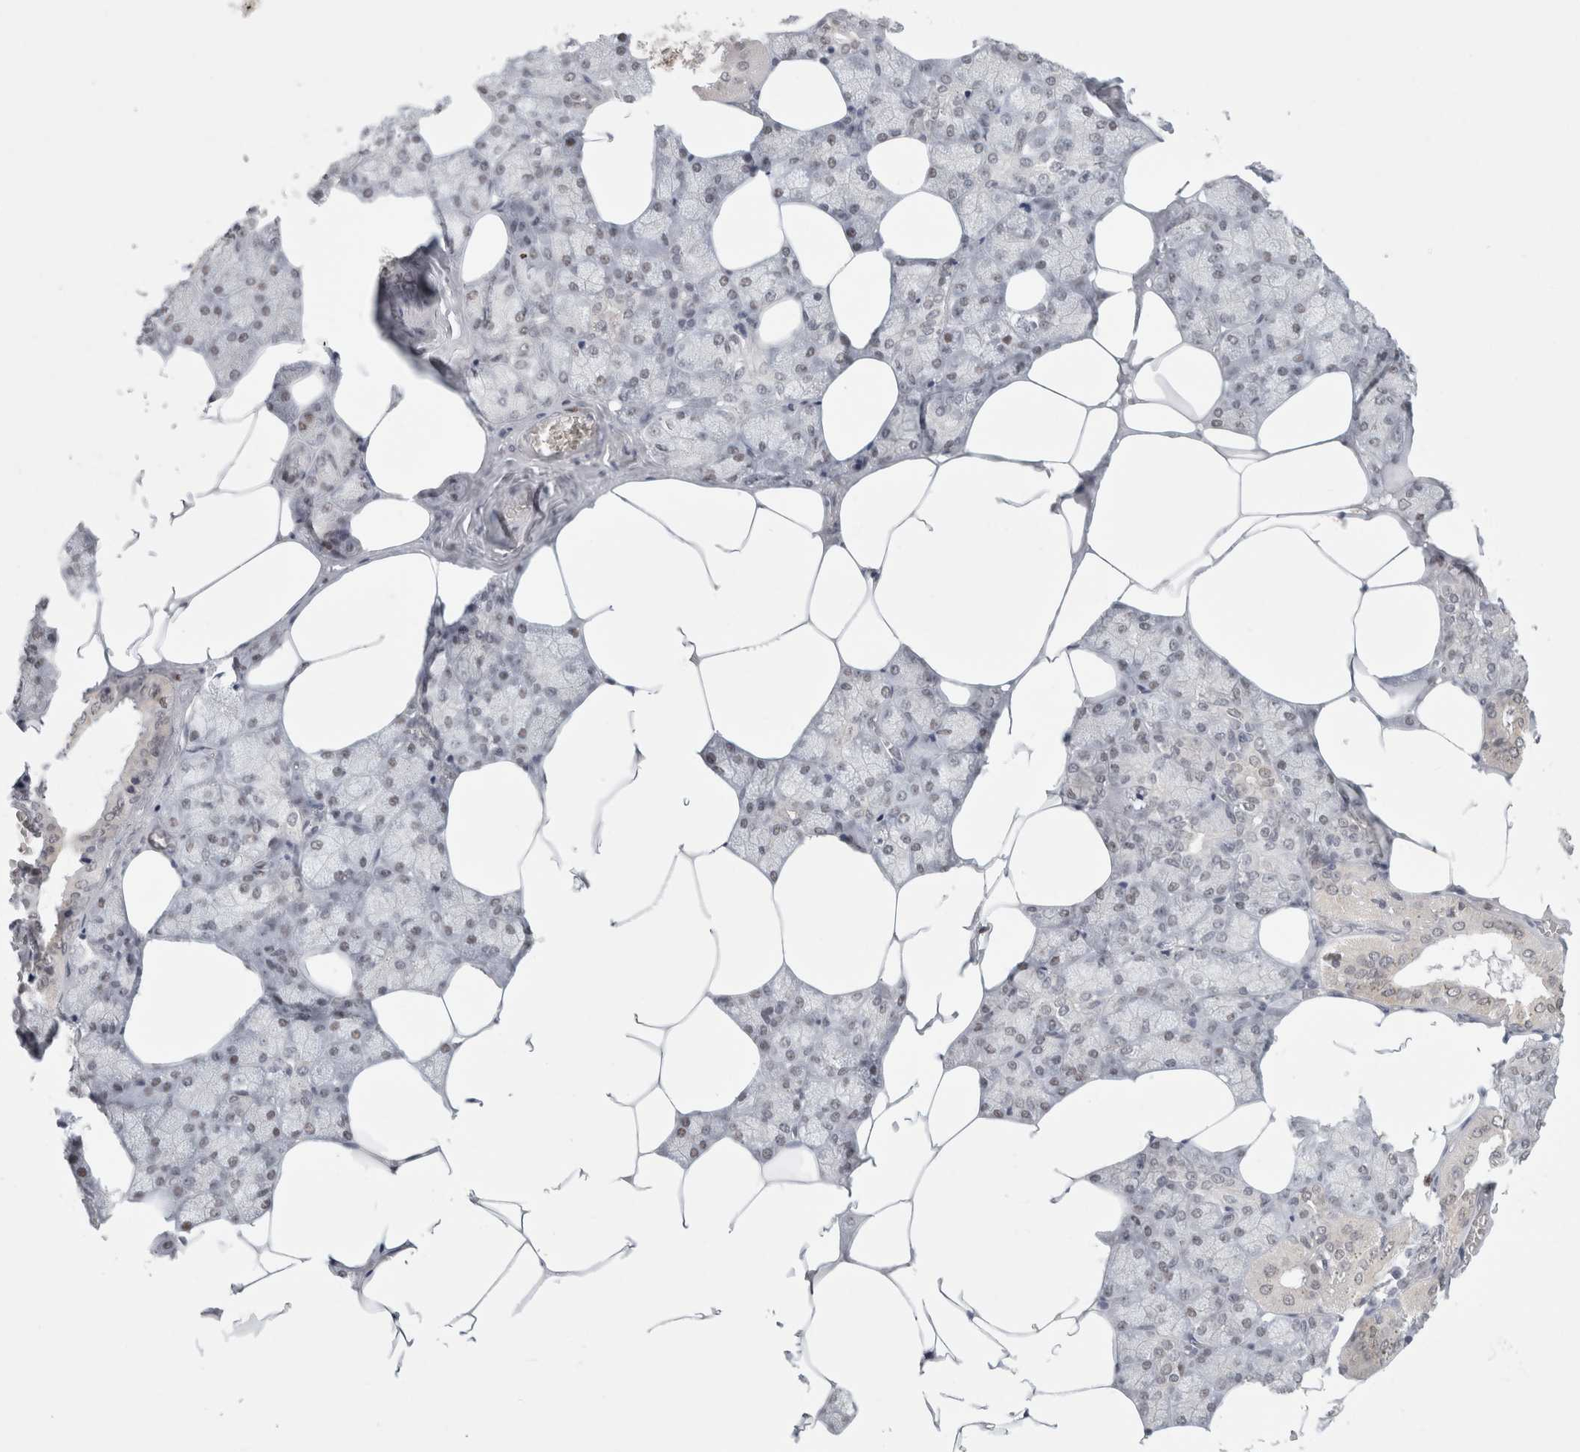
{"staining": {"intensity": "weak", "quantity": "<25%", "location": "cytoplasmic/membranous,nuclear"}, "tissue": "salivary gland", "cell_type": "Glandular cells", "image_type": "normal", "snomed": [{"axis": "morphology", "description": "Normal tissue, NOS"}, {"axis": "topography", "description": "Salivary gland"}], "caption": "This is an immunohistochemistry (IHC) histopathology image of unremarkable human salivary gland. There is no positivity in glandular cells.", "gene": "SMARCC1", "patient": {"sex": "male", "age": 62}}